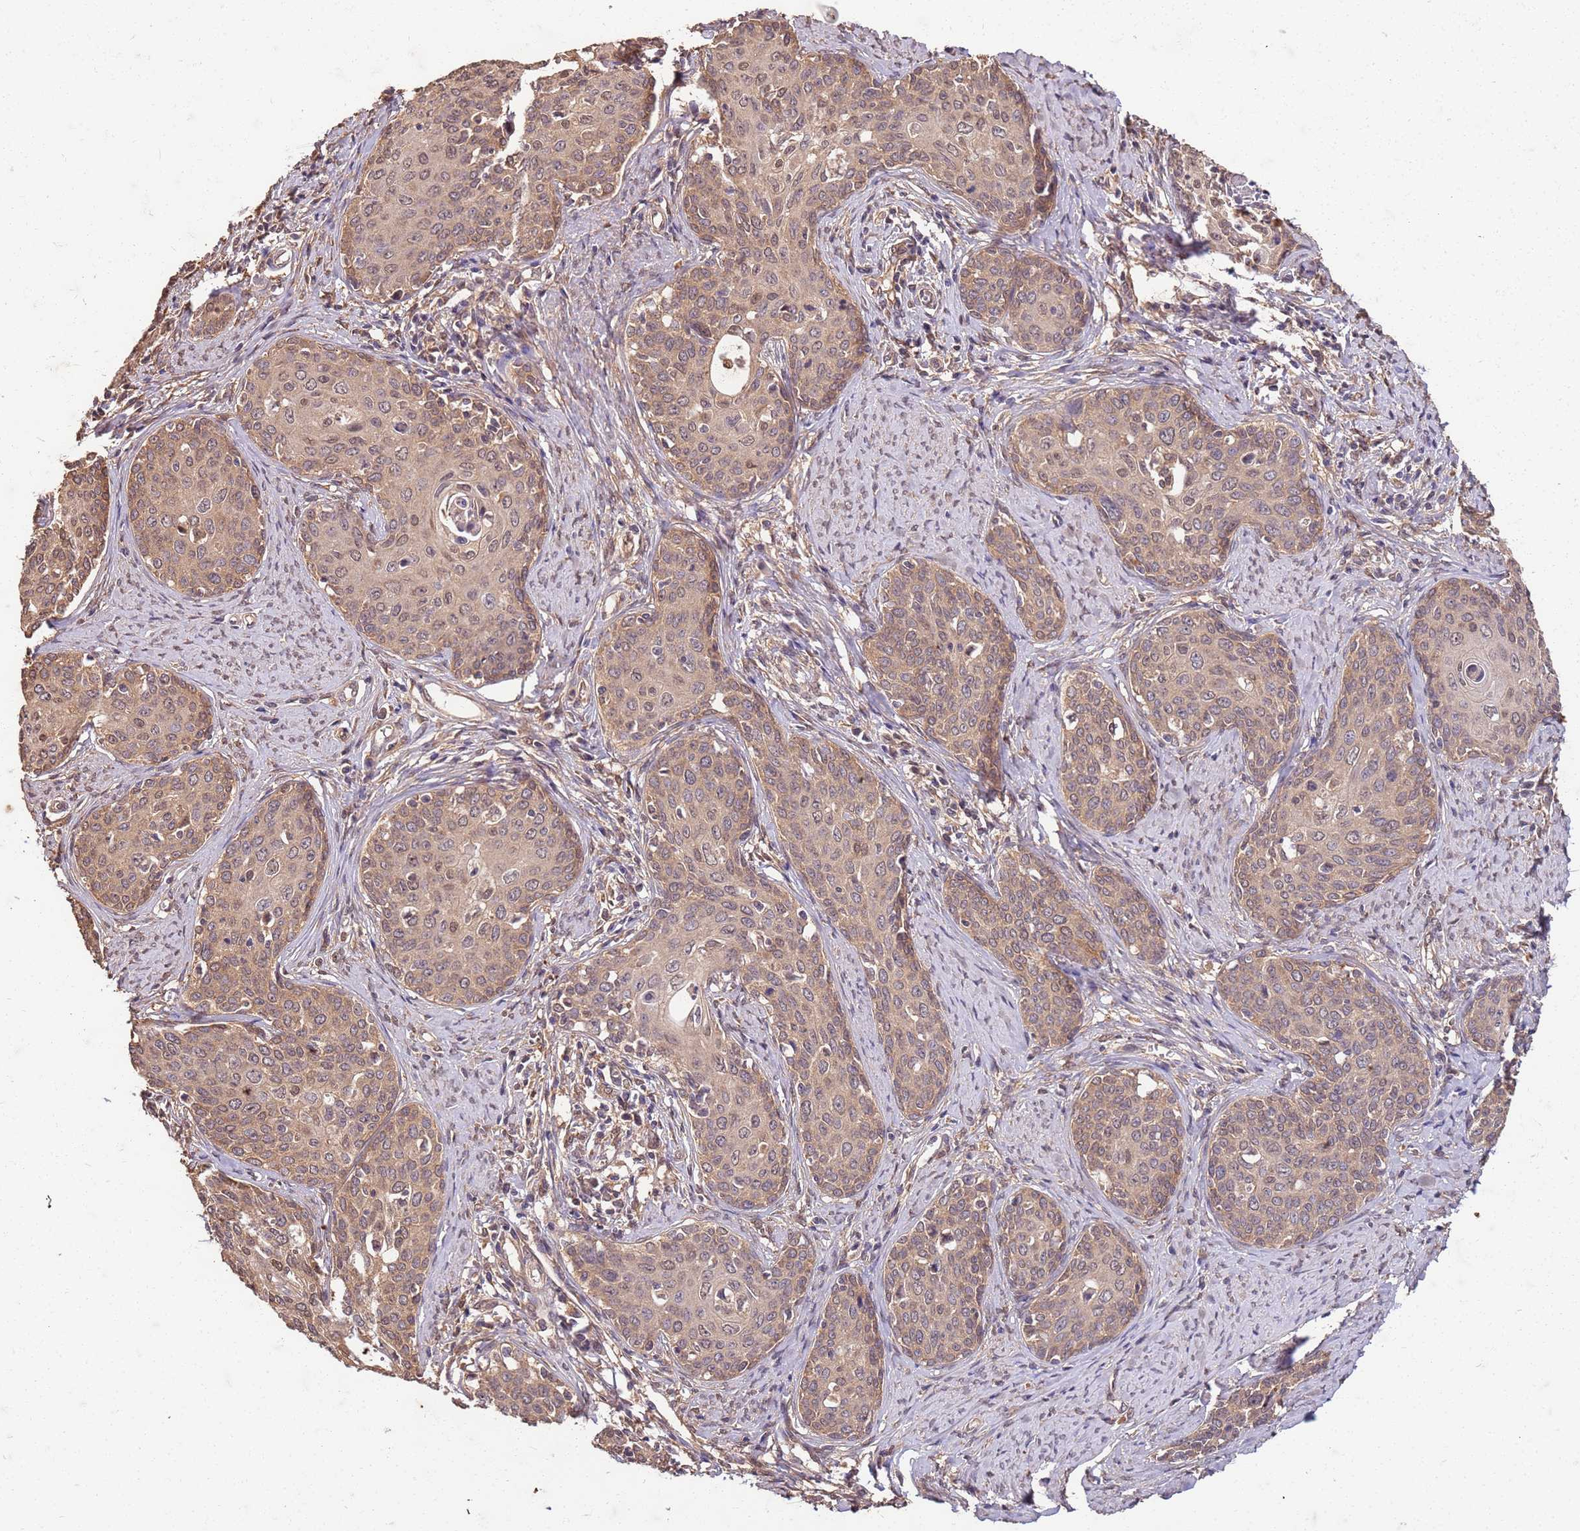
{"staining": {"intensity": "moderate", "quantity": "25%-75%", "location": "cytoplasmic/membranous,nuclear"}, "tissue": "cervical cancer", "cell_type": "Tumor cells", "image_type": "cancer", "snomed": [{"axis": "morphology", "description": "Squamous cell carcinoma, NOS"}, {"axis": "topography", "description": "Cervix"}], "caption": "Immunohistochemical staining of squamous cell carcinoma (cervical) reveals moderate cytoplasmic/membranous and nuclear protein positivity in about 25%-75% of tumor cells.", "gene": "UBE3A", "patient": {"sex": "female", "age": 52}}